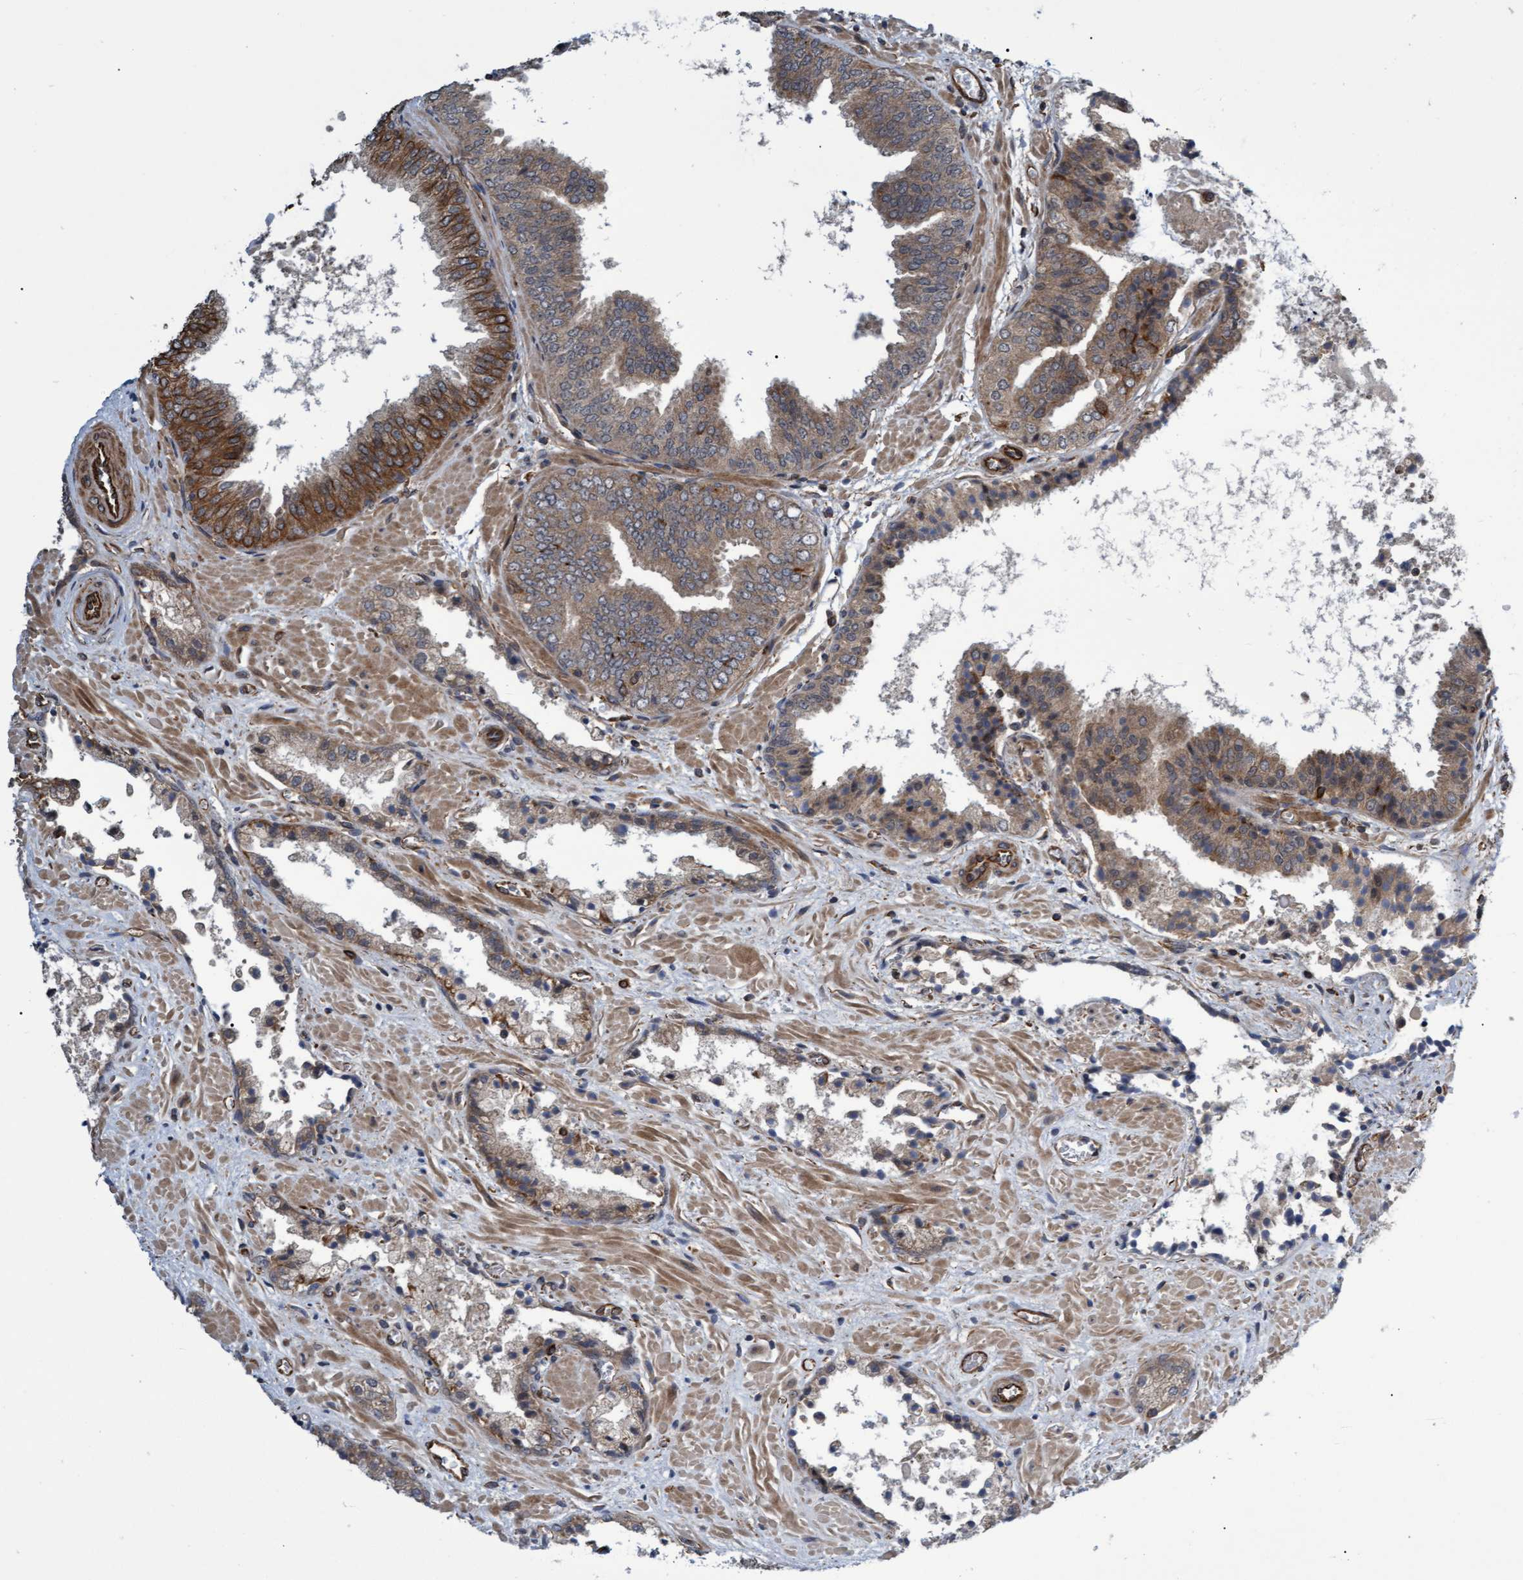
{"staining": {"intensity": "moderate", "quantity": "<25%", "location": "cytoplasmic/membranous"}, "tissue": "prostate cancer", "cell_type": "Tumor cells", "image_type": "cancer", "snomed": [{"axis": "morphology", "description": "Adenocarcinoma, Low grade"}, {"axis": "topography", "description": "Prostate"}], "caption": "Immunohistochemistry (DAB (3,3'-diaminobenzidine)) staining of prostate cancer reveals moderate cytoplasmic/membranous protein positivity in approximately <25% of tumor cells.", "gene": "TNFRSF10B", "patient": {"sex": "male", "age": 71}}